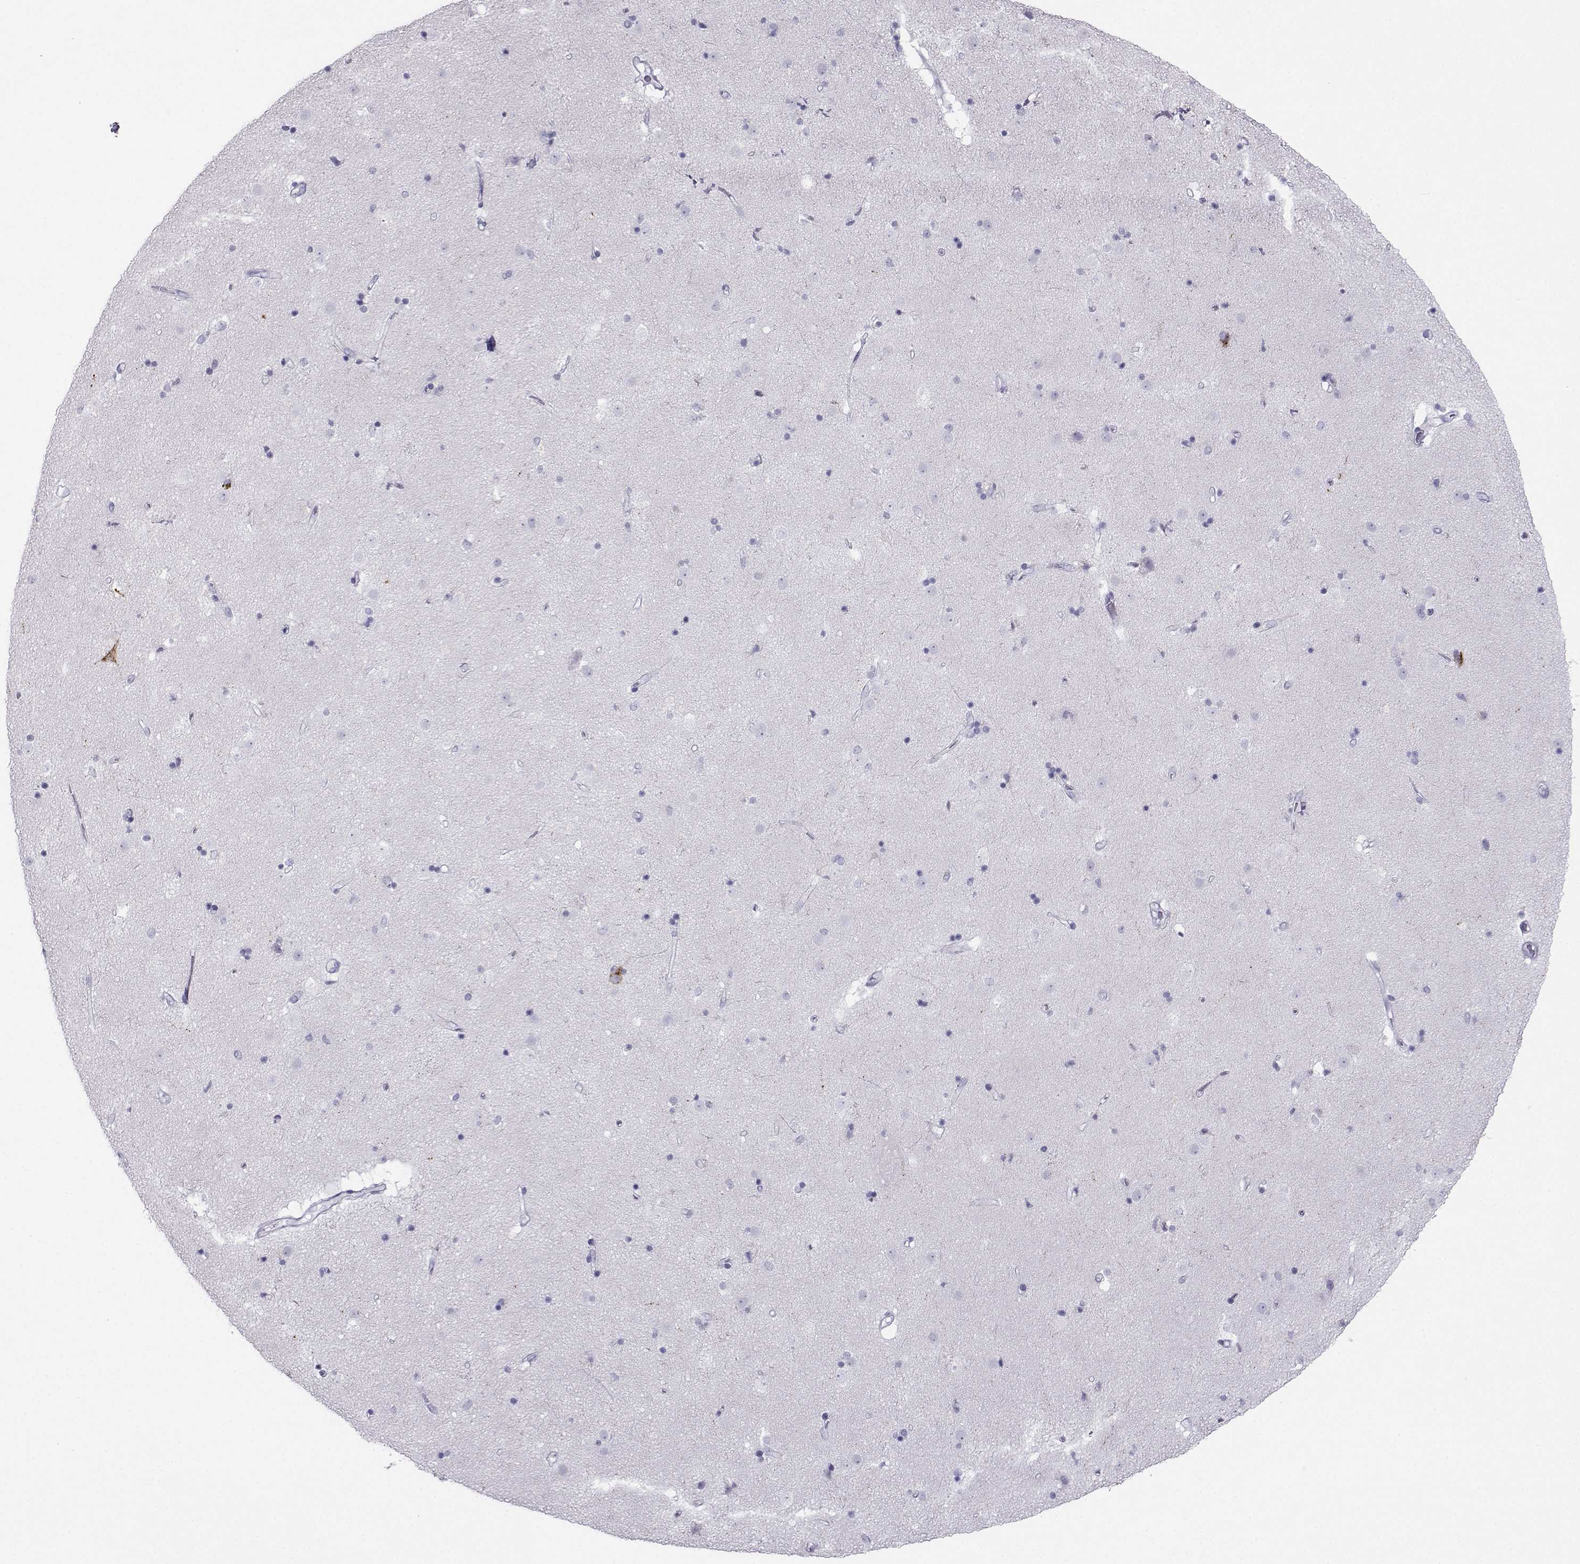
{"staining": {"intensity": "negative", "quantity": "none", "location": "none"}, "tissue": "caudate", "cell_type": "Glial cells", "image_type": "normal", "snomed": [{"axis": "morphology", "description": "Normal tissue, NOS"}, {"axis": "topography", "description": "Lateral ventricle wall"}], "caption": "Immunohistochemical staining of normal human caudate shows no significant staining in glial cells. (DAB immunohistochemistry (IHC), high magnification).", "gene": "SST", "patient": {"sex": "female", "age": 71}}